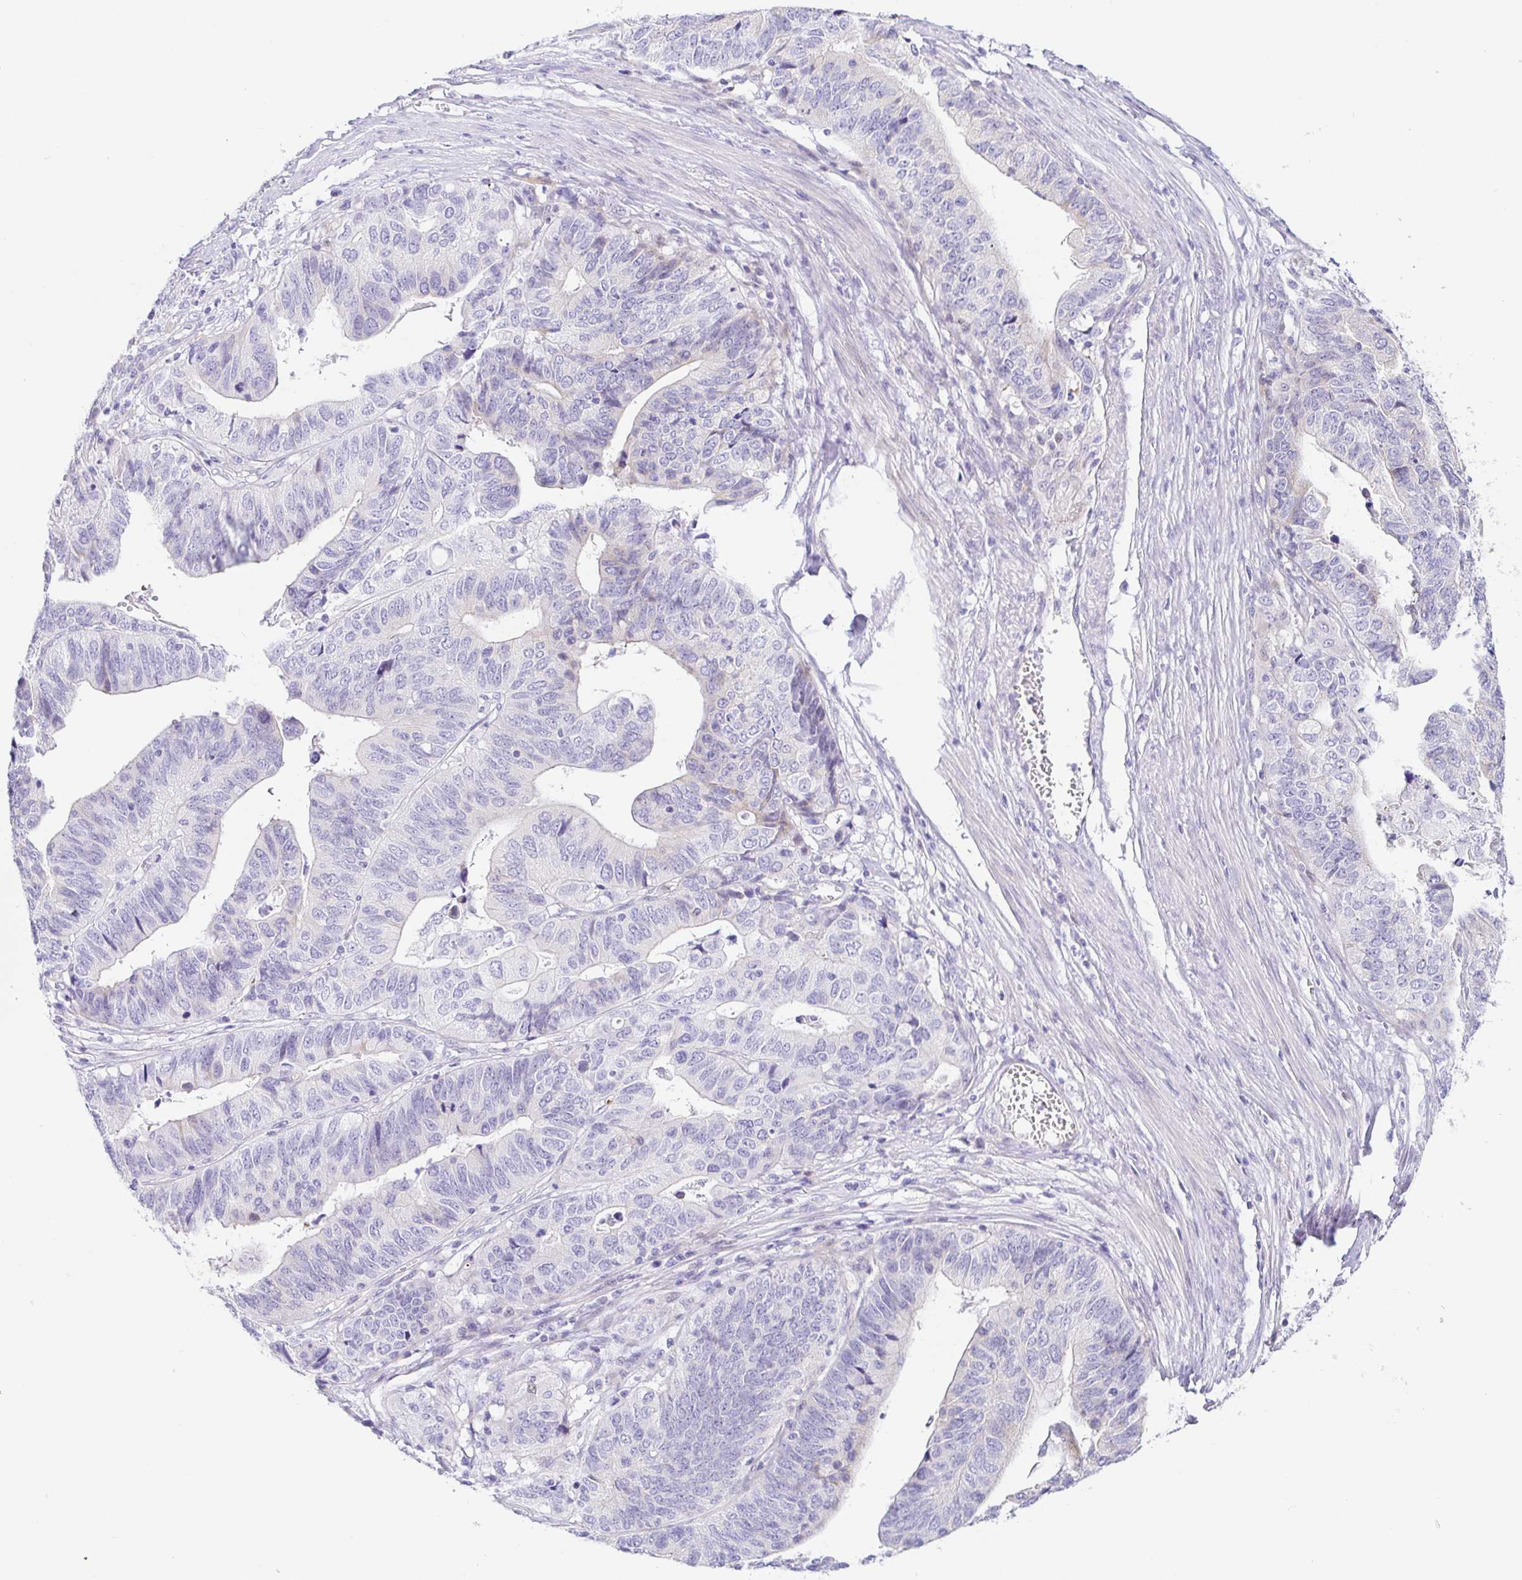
{"staining": {"intensity": "negative", "quantity": "none", "location": "none"}, "tissue": "stomach cancer", "cell_type": "Tumor cells", "image_type": "cancer", "snomed": [{"axis": "morphology", "description": "Adenocarcinoma, NOS"}, {"axis": "topography", "description": "Stomach, upper"}], "caption": "High magnification brightfield microscopy of adenocarcinoma (stomach) stained with DAB (brown) and counterstained with hematoxylin (blue): tumor cells show no significant positivity.", "gene": "PINLYP", "patient": {"sex": "female", "age": 67}}